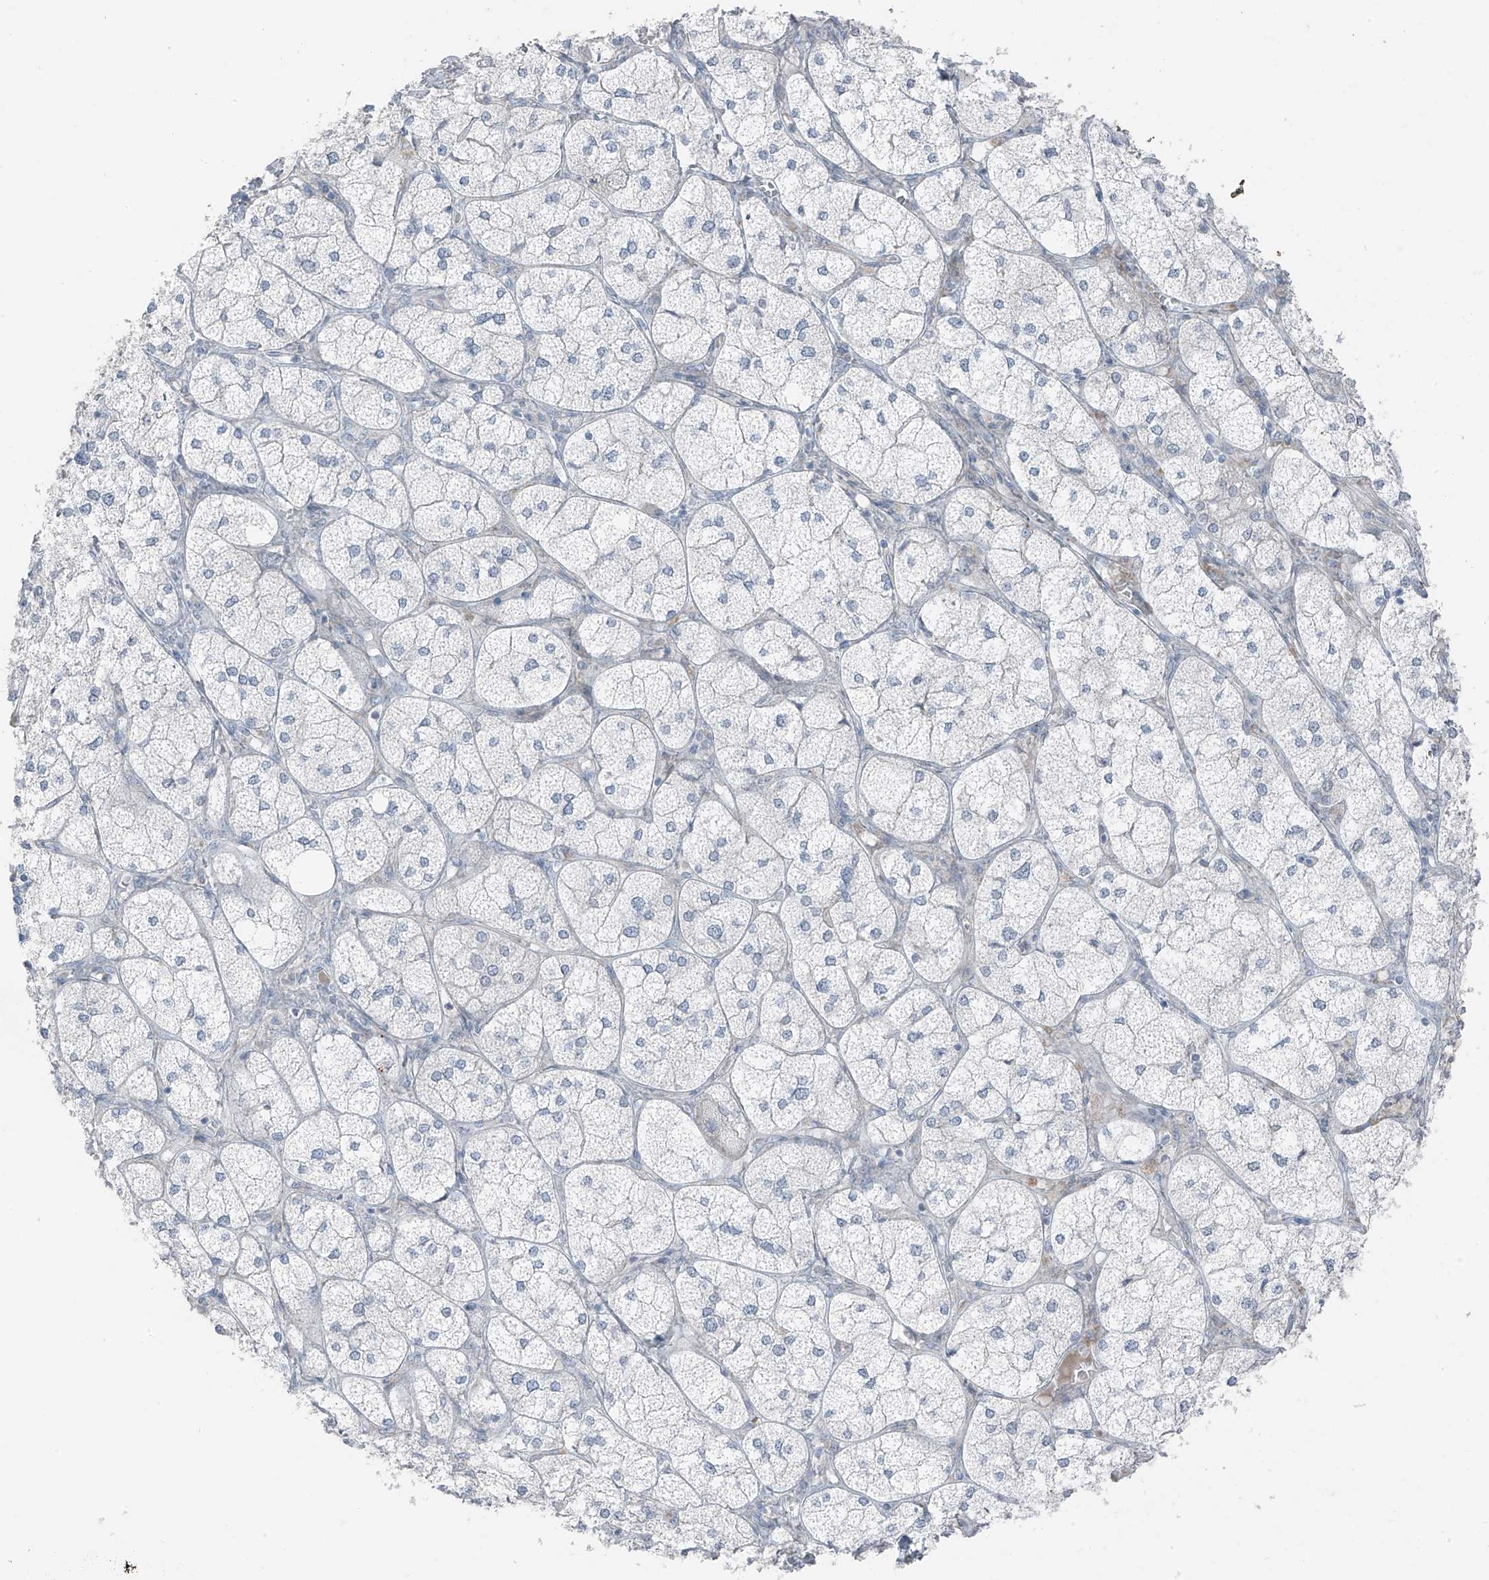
{"staining": {"intensity": "moderate", "quantity": "<25%", "location": "nuclear"}, "tissue": "adrenal gland", "cell_type": "Glandular cells", "image_type": "normal", "snomed": [{"axis": "morphology", "description": "Normal tissue, NOS"}, {"axis": "topography", "description": "Adrenal gland"}], "caption": "This photomicrograph demonstrates immunohistochemistry staining of normal human adrenal gland, with low moderate nuclear positivity in approximately <25% of glandular cells.", "gene": "PRDM6", "patient": {"sex": "female", "age": 61}}